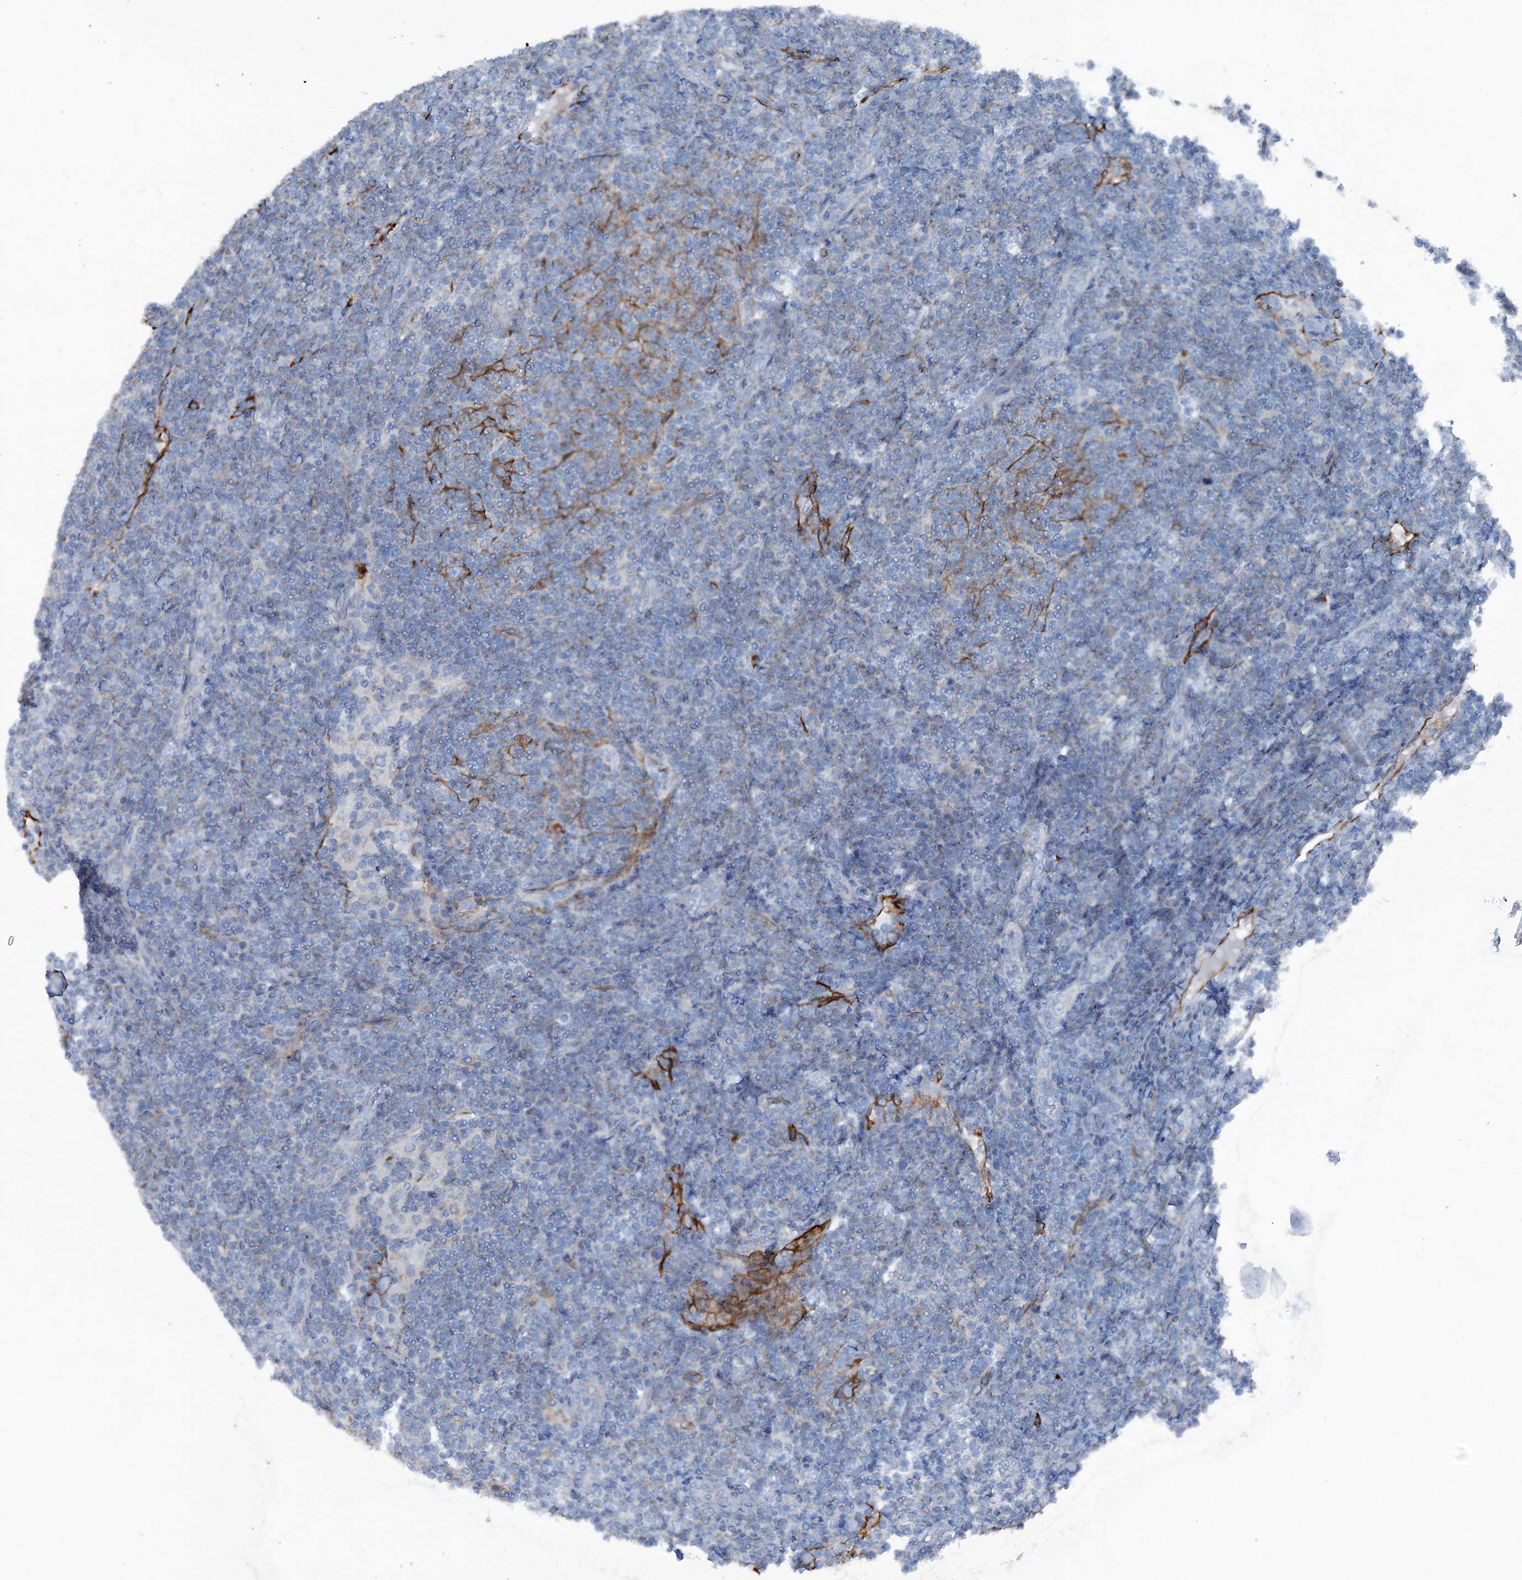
{"staining": {"intensity": "negative", "quantity": "none", "location": "none"}, "tissue": "lymphoma", "cell_type": "Tumor cells", "image_type": "cancer", "snomed": [{"axis": "morphology", "description": "Malignant lymphoma, non-Hodgkin's type, Low grade"}, {"axis": "topography", "description": "Lymph node"}], "caption": "Low-grade malignant lymphoma, non-Hodgkin's type stained for a protein using immunohistochemistry (IHC) reveals no positivity tumor cells.", "gene": "CALCOCO1", "patient": {"sex": "male", "age": 66}}